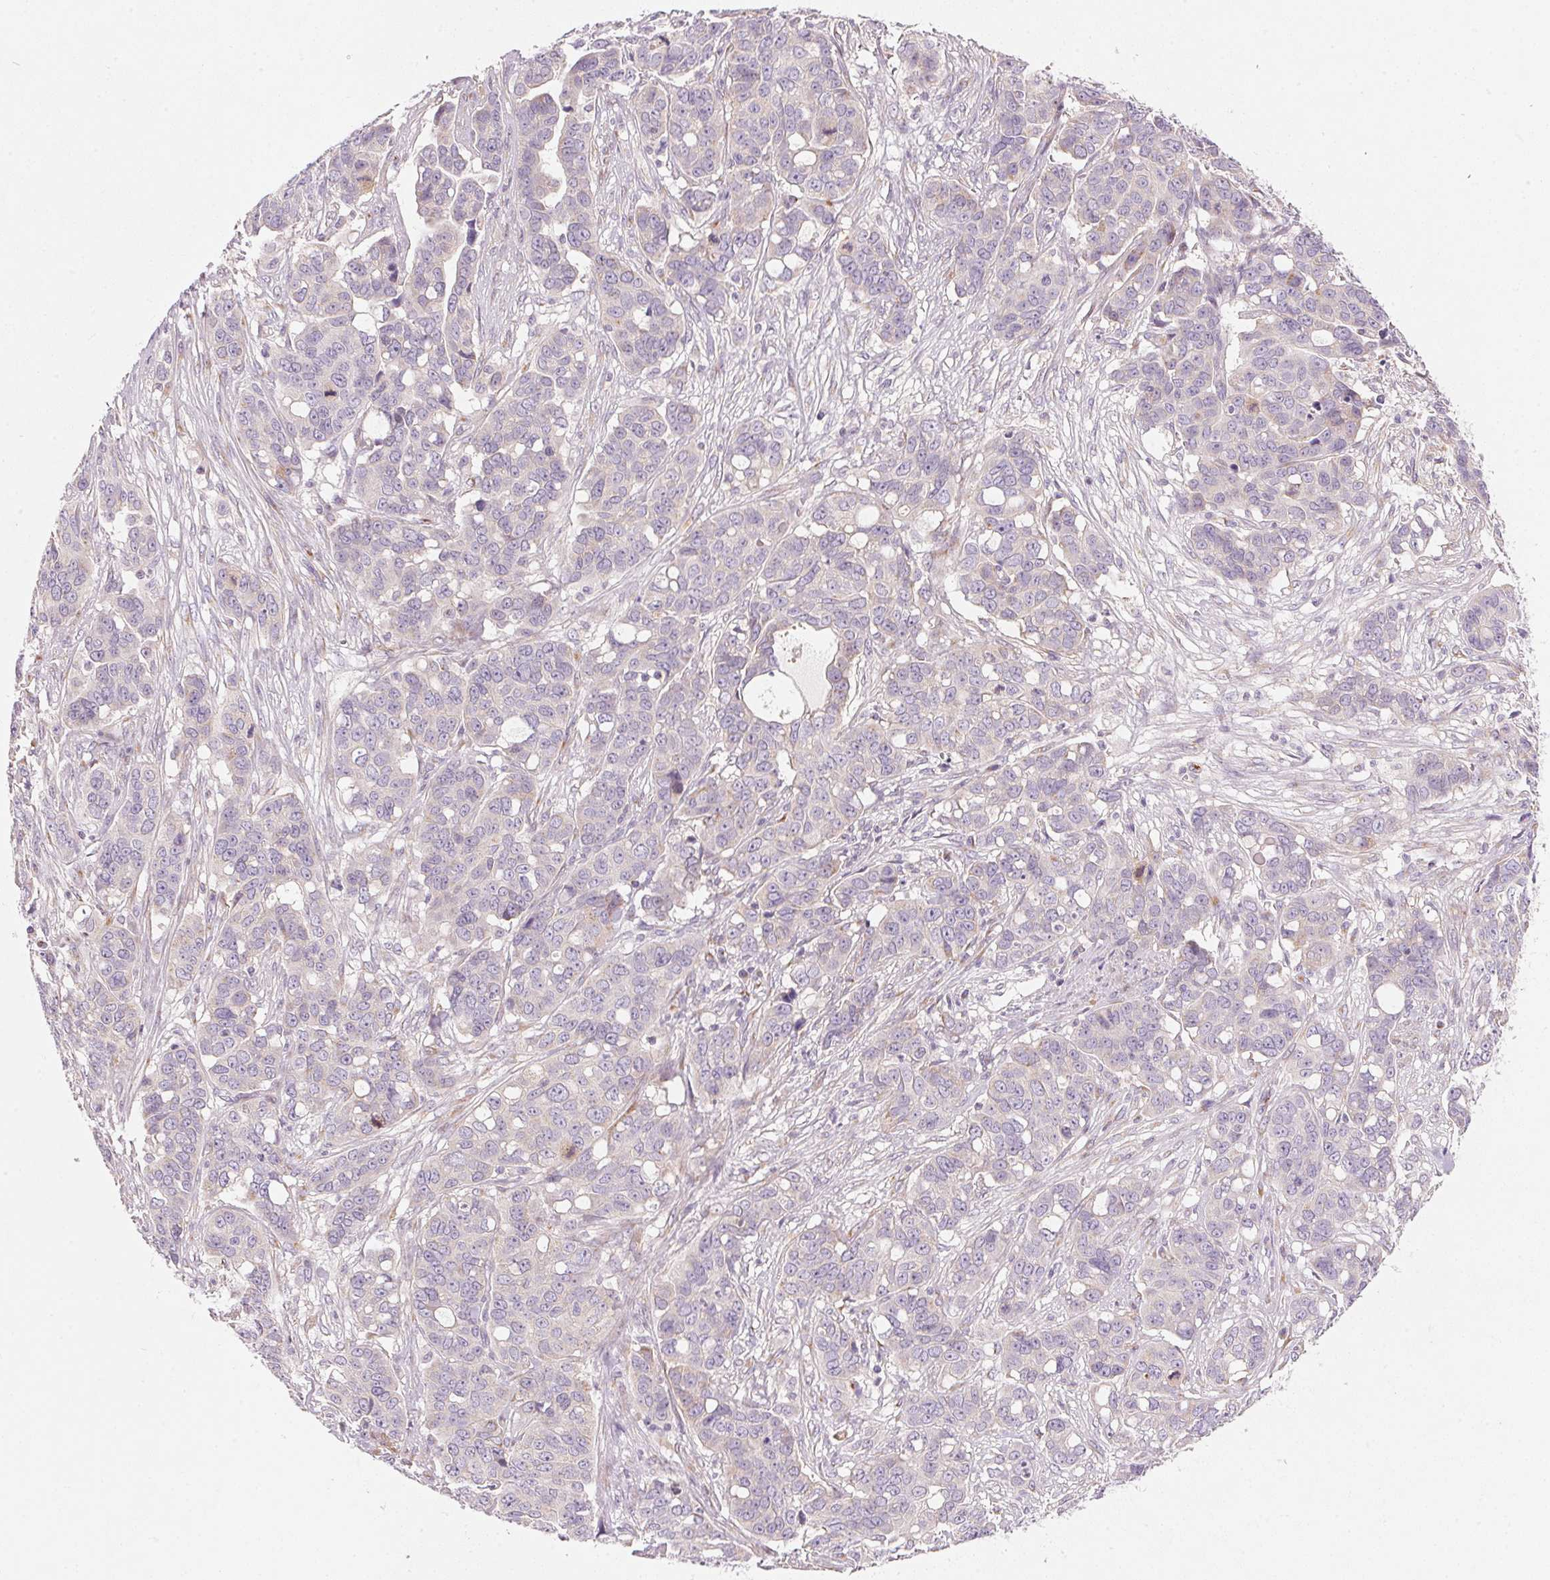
{"staining": {"intensity": "negative", "quantity": "none", "location": "none"}, "tissue": "ovarian cancer", "cell_type": "Tumor cells", "image_type": "cancer", "snomed": [{"axis": "morphology", "description": "Carcinoma, endometroid"}, {"axis": "topography", "description": "Ovary"}], "caption": "IHC of human ovarian endometroid carcinoma displays no staining in tumor cells.", "gene": "DRAM2", "patient": {"sex": "female", "age": 78}}